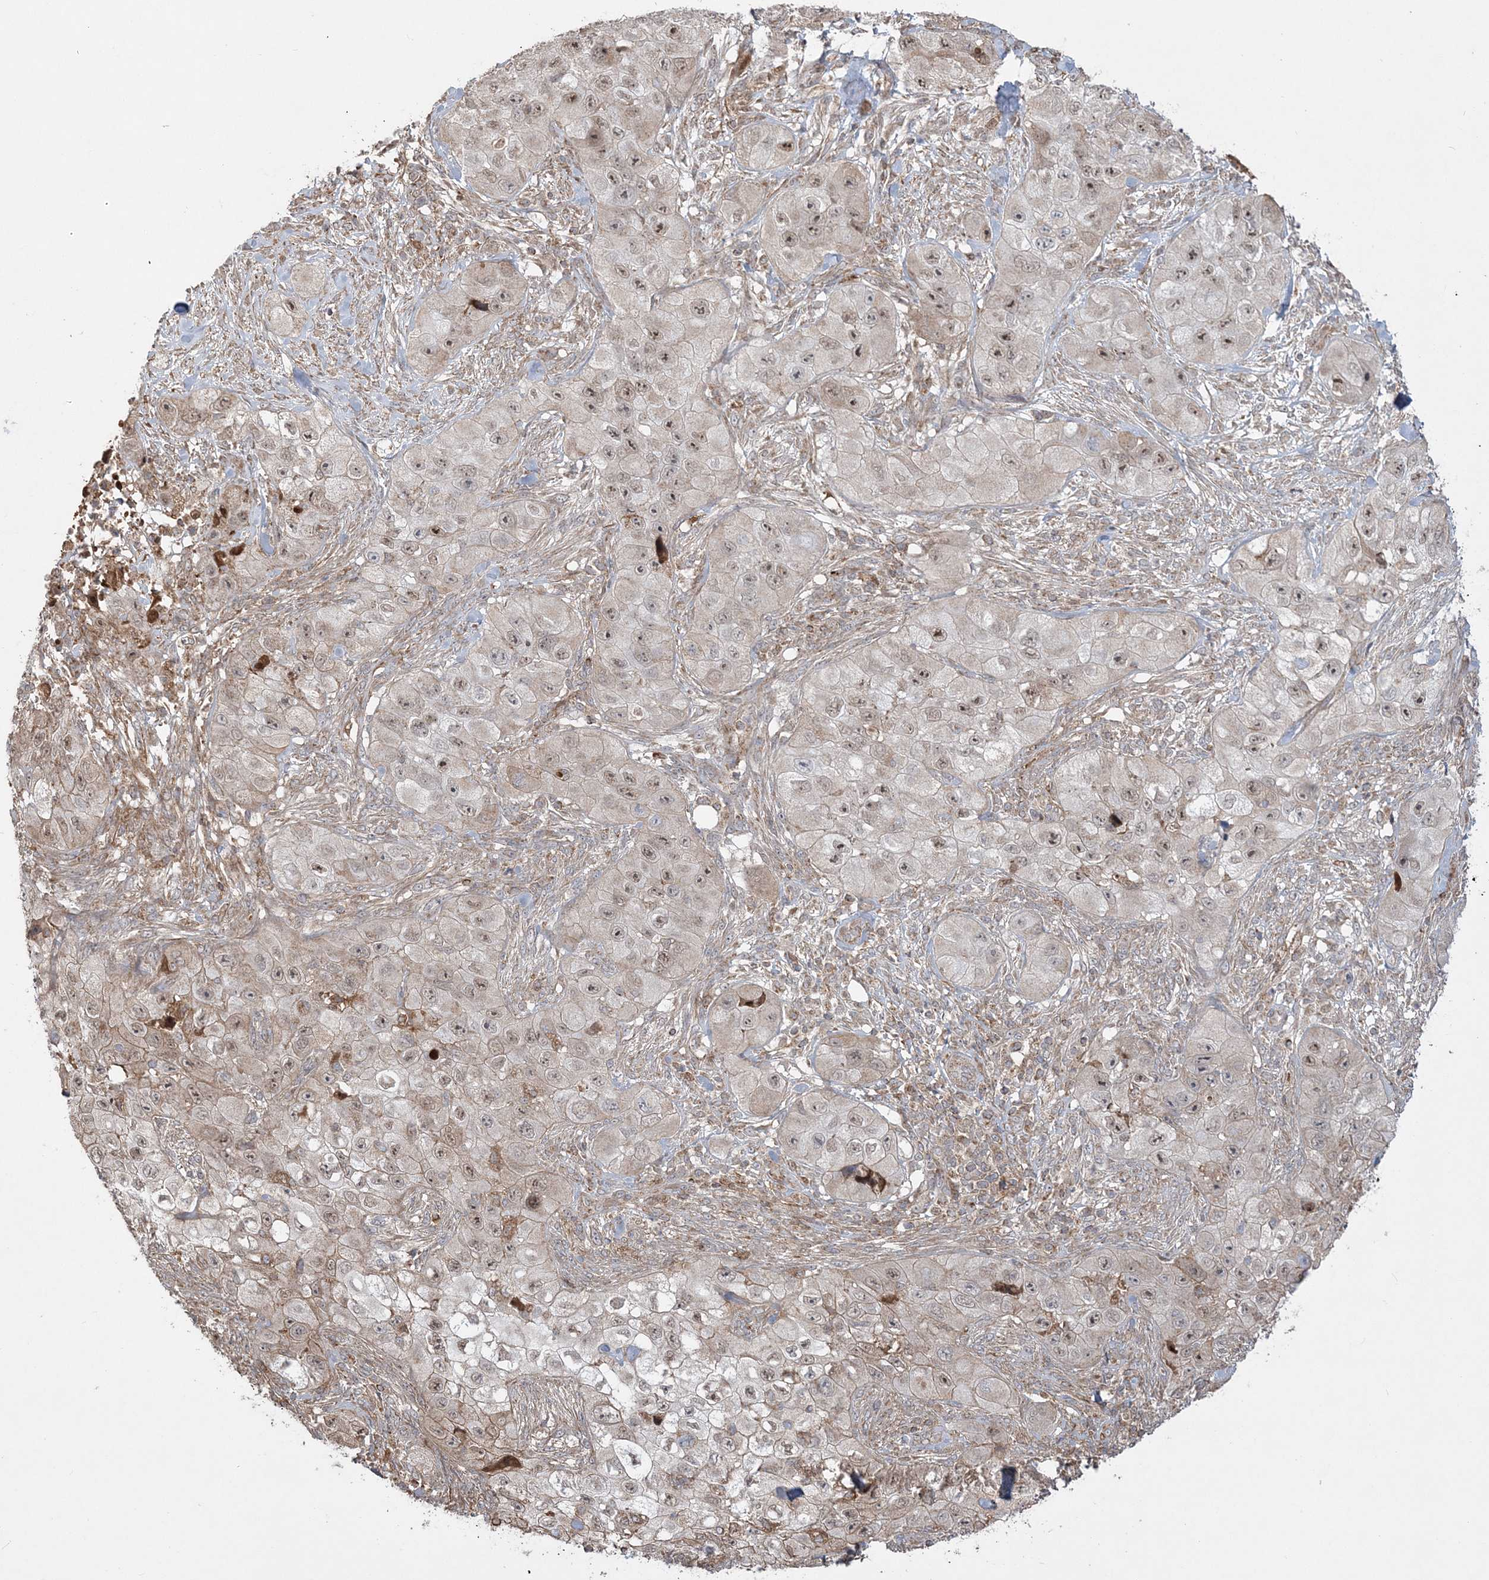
{"staining": {"intensity": "moderate", "quantity": "25%-75%", "location": "nuclear"}, "tissue": "skin cancer", "cell_type": "Tumor cells", "image_type": "cancer", "snomed": [{"axis": "morphology", "description": "Squamous cell carcinoma, NOS"}, {"axis": "topography", "description": "Skin"}, {"axis": "topography", "description": "Subcutis"}], "caption": "A histopathology image of skin cancer stained for a protein exhibits moderate nuclear brown staining in tumor cells. The staining was performed using DAB, with brown indicating positive protein expression. Nuclei are stained blue with hematoxylin.", "gene": "SCLT1", "patient": {"sex": "male", "age": 73}}